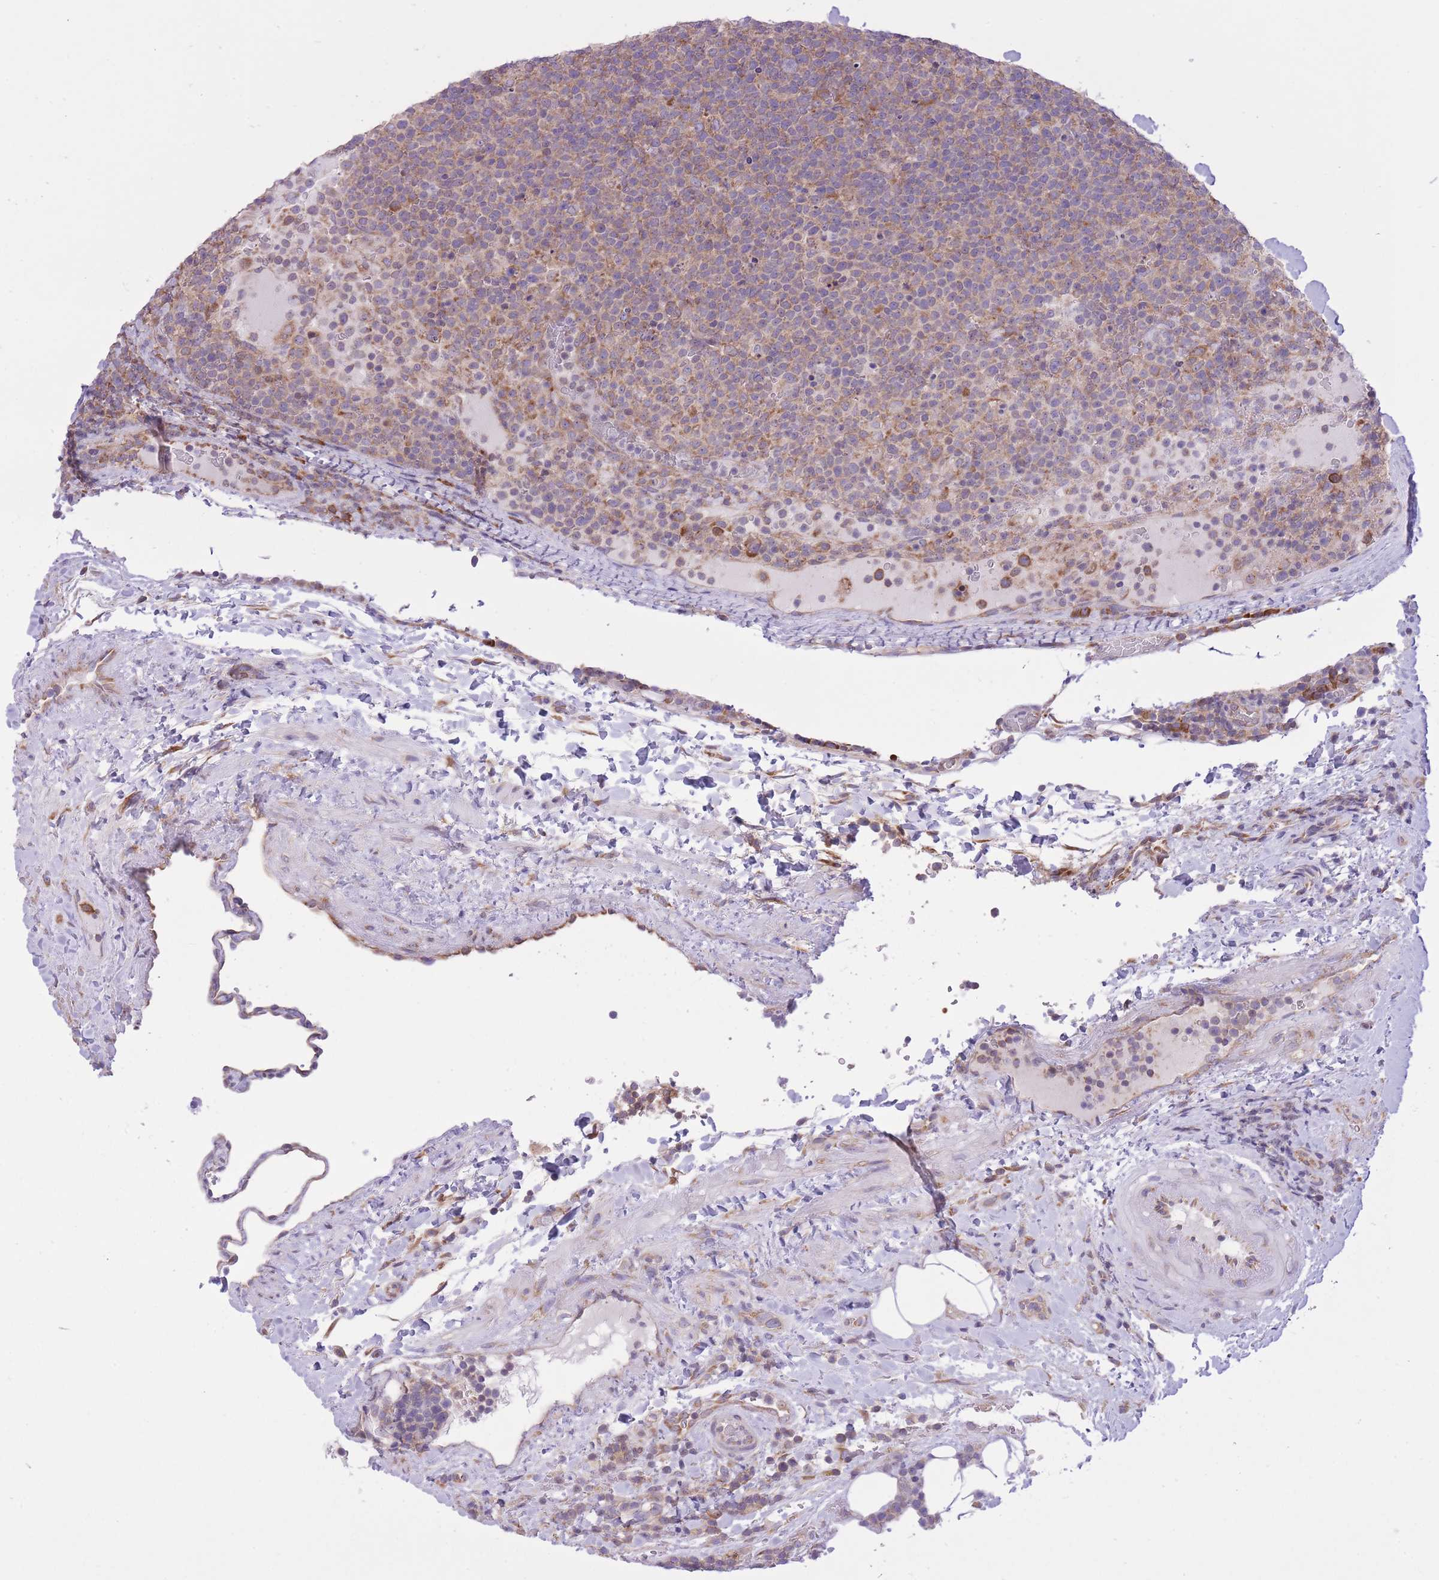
{"staining": {"intensity": "moderate", "quantity": "<25%", "location": "cytoplasmic/membranous"}, "tissue": "lymphoma", "cell_type": "Tumor cells", "image_type": "cancer", "snomed": [{"axis": "morphology", "description": "Malignant lymphoma, non-Hodgkin's type, High grade"}, {"axis": "topography", "description": "Lymph node"}], "caption": "Brown immunohistochemical staining in lymphoma demonstrates moderate cytoplasmic/membranous expression in approximately <25% of tumor cells.", "gene": "ZNF501", "patient": {"sex": "male", "age": 61}}